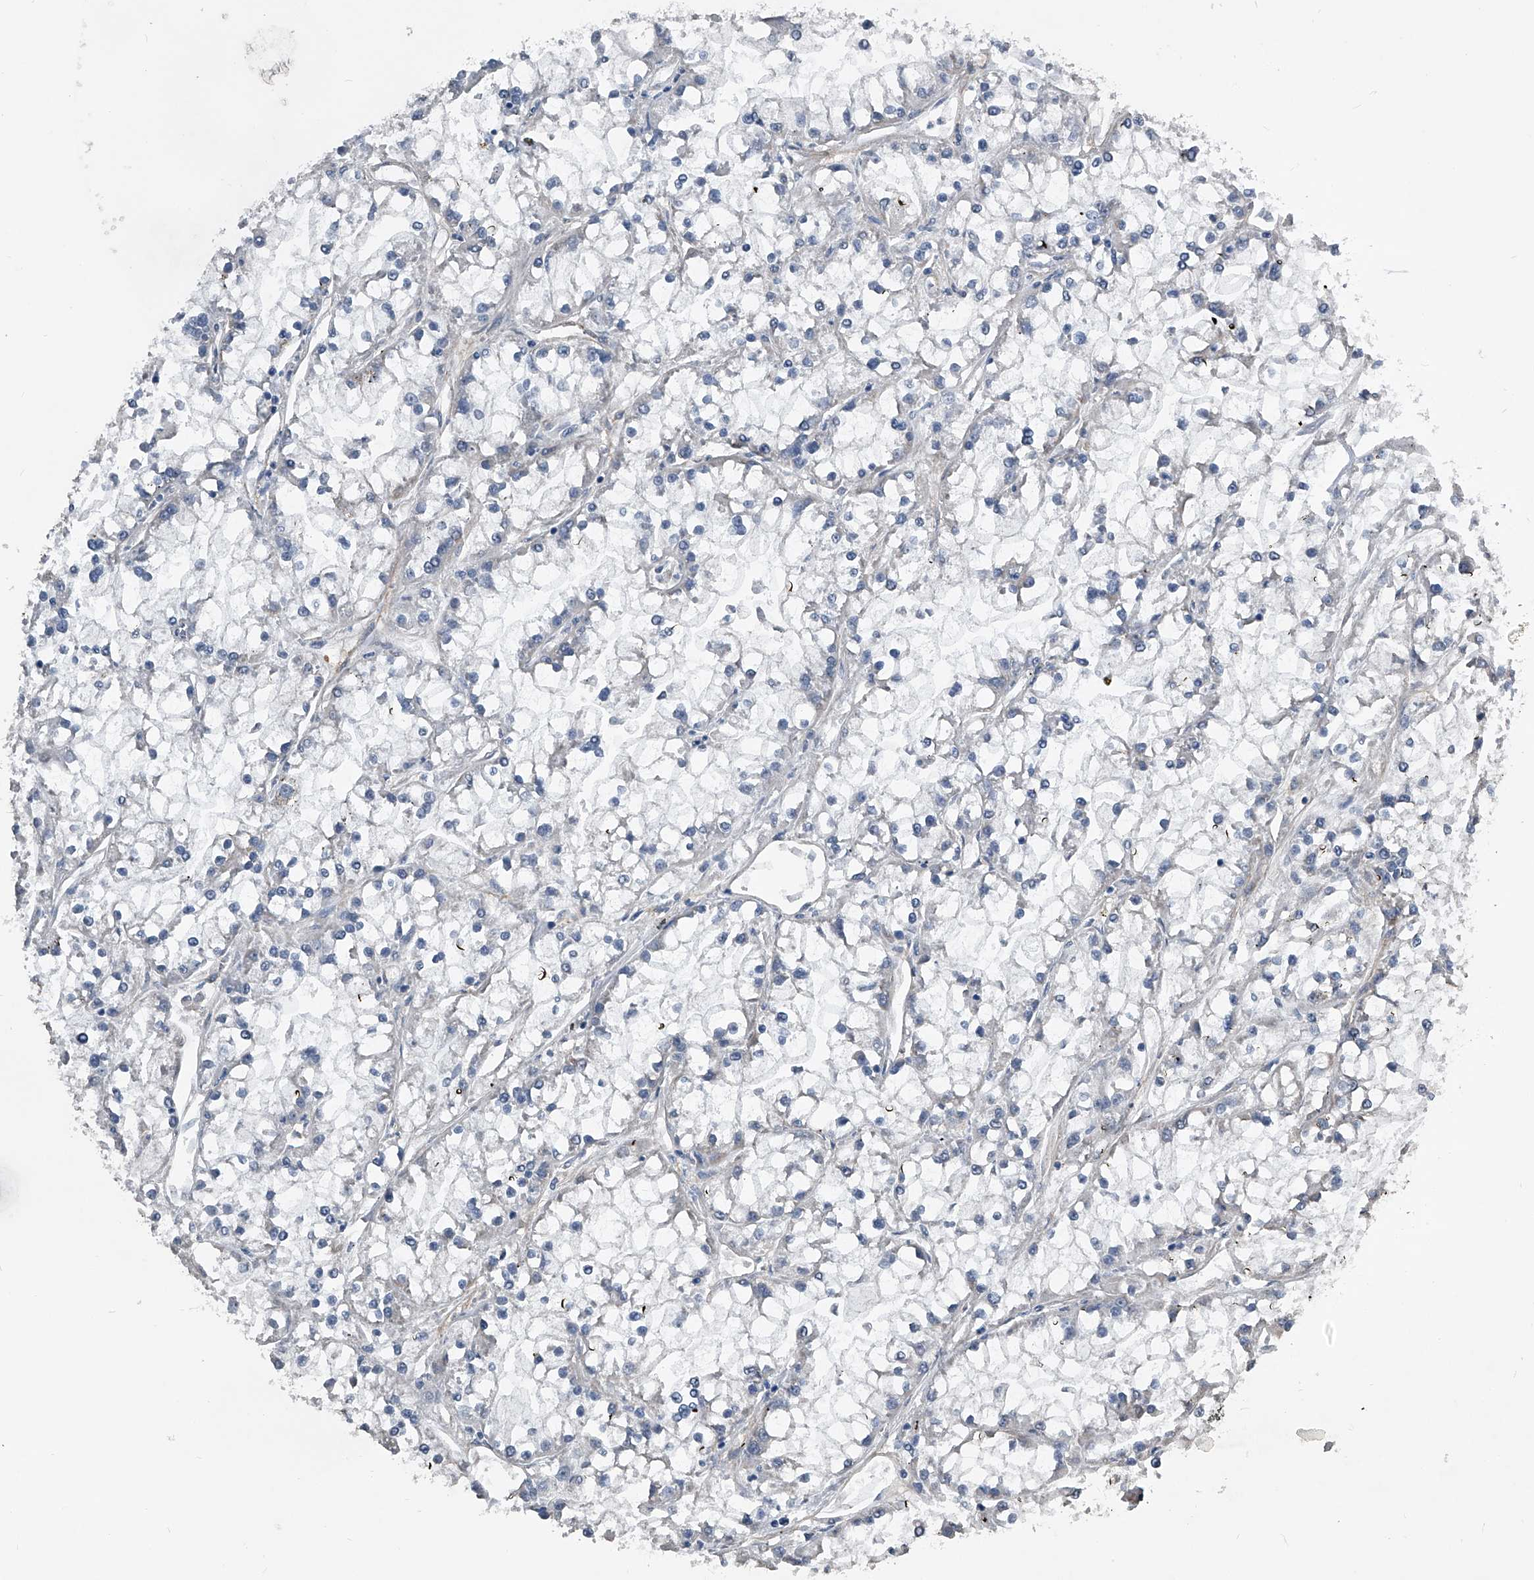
{"staining": {"intensity": "negative", "quantity": "none", "location": "none"}, "tissue": "renal cancer", "cell_type": "Tumor cells", "image_type": "cancer", "snomed": [{"axis": "morphology", "description": "Adenocarcinoma, NOS"}, {"axis": "topography", "description": "Kidney"}], "caption": "DAB immunohistochemical staining of renal cancer displays no significant expression in tumor cells. (DAB immunohistochemistry (IHC) visualized using brightfield microscopy, high magnification).", "gene": "PHACTR1", "patient": {"sex": "female", "age": 52}}